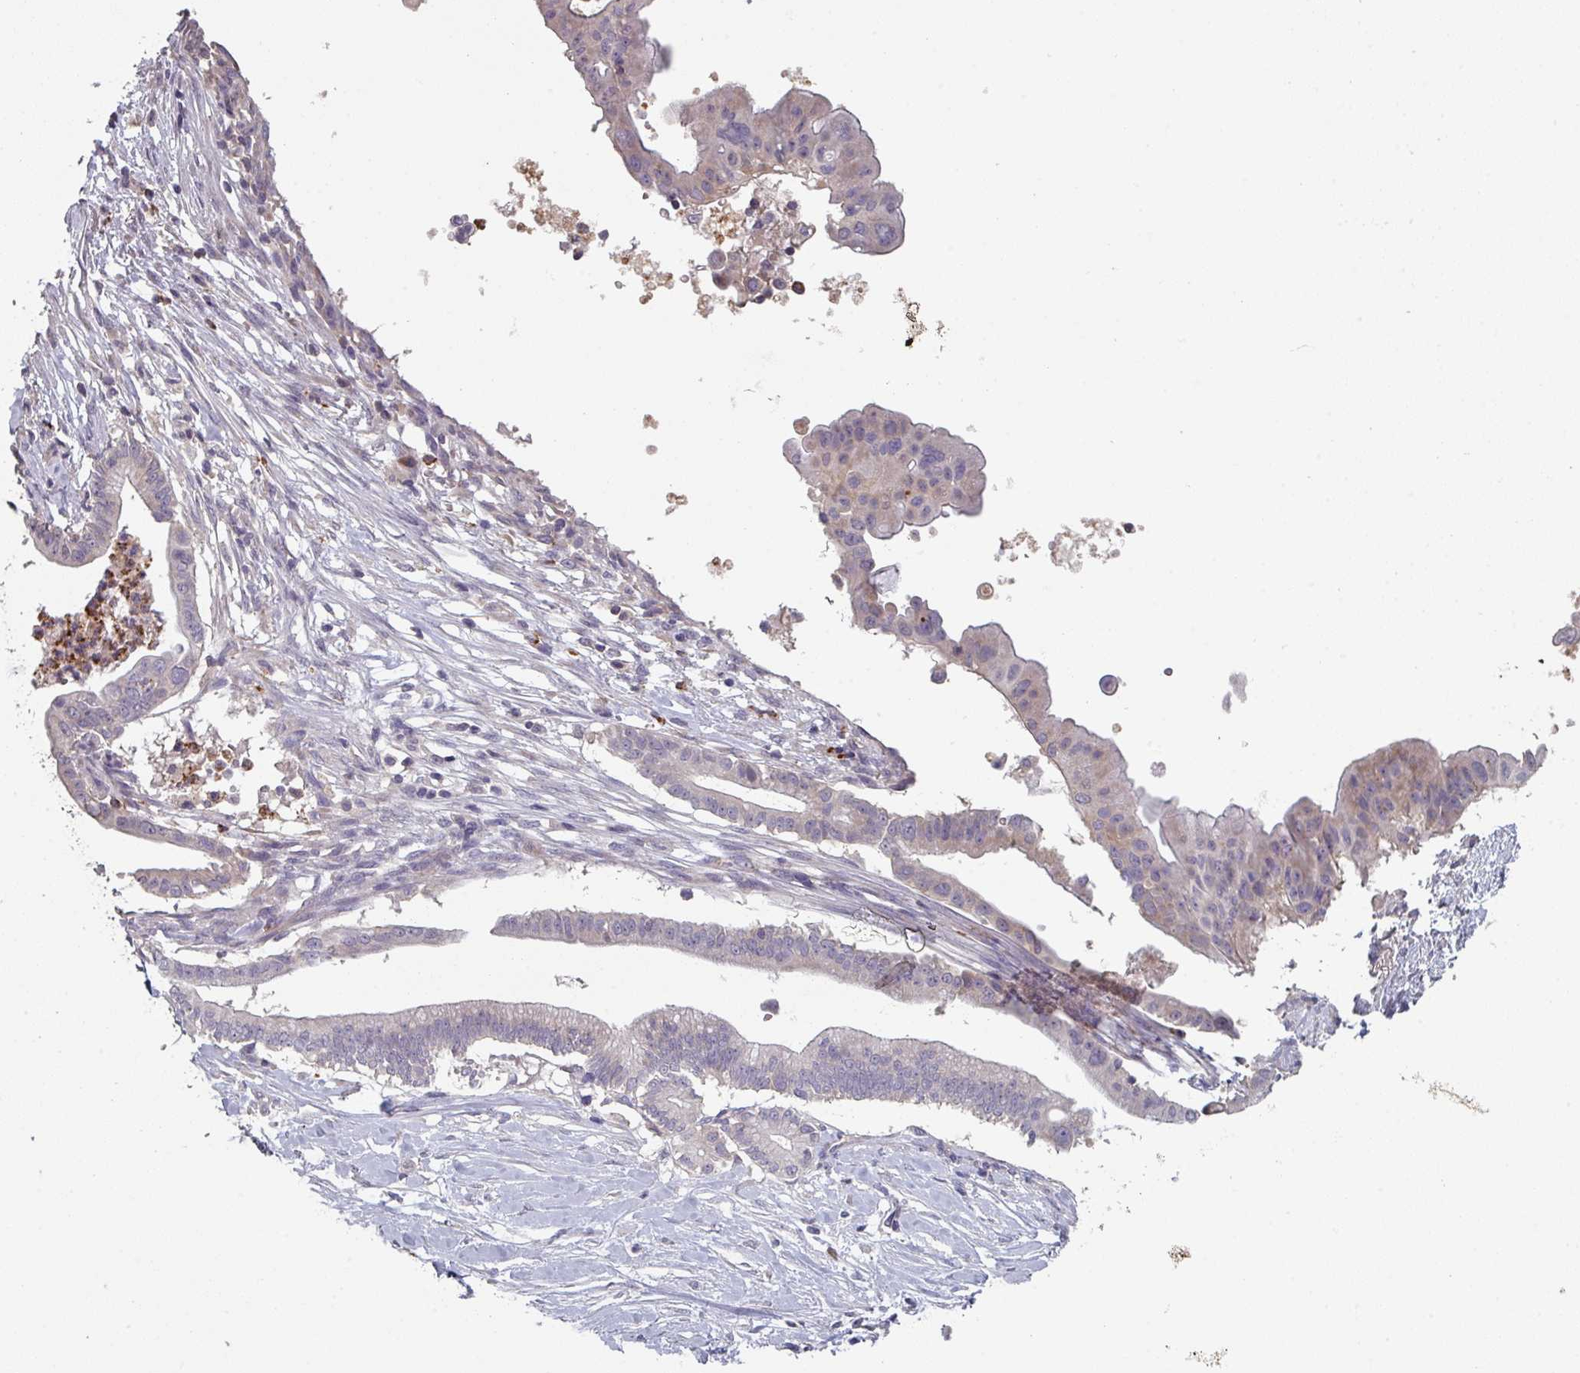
{"staining": {"intensity": "negative", "quantity": "none", "location": "none"}, "tissue": "pancreatic cancer", "cell_type": "Tumor cells", "image_type": "cancer", "snomed": [{"axis": "morphology", "description": "Adenocarcinoma, NOS"}, {"axis": "topography", "description": "Pancreas"}], "caption": "High power microscopy image of an immunohistochemistry photomicrograph of pancreatic adenocarcinoma, revealing no significant staining in tumor cells.", "gene": "PRAMEF8", "patient": {"sex": "male", "age": 68}}